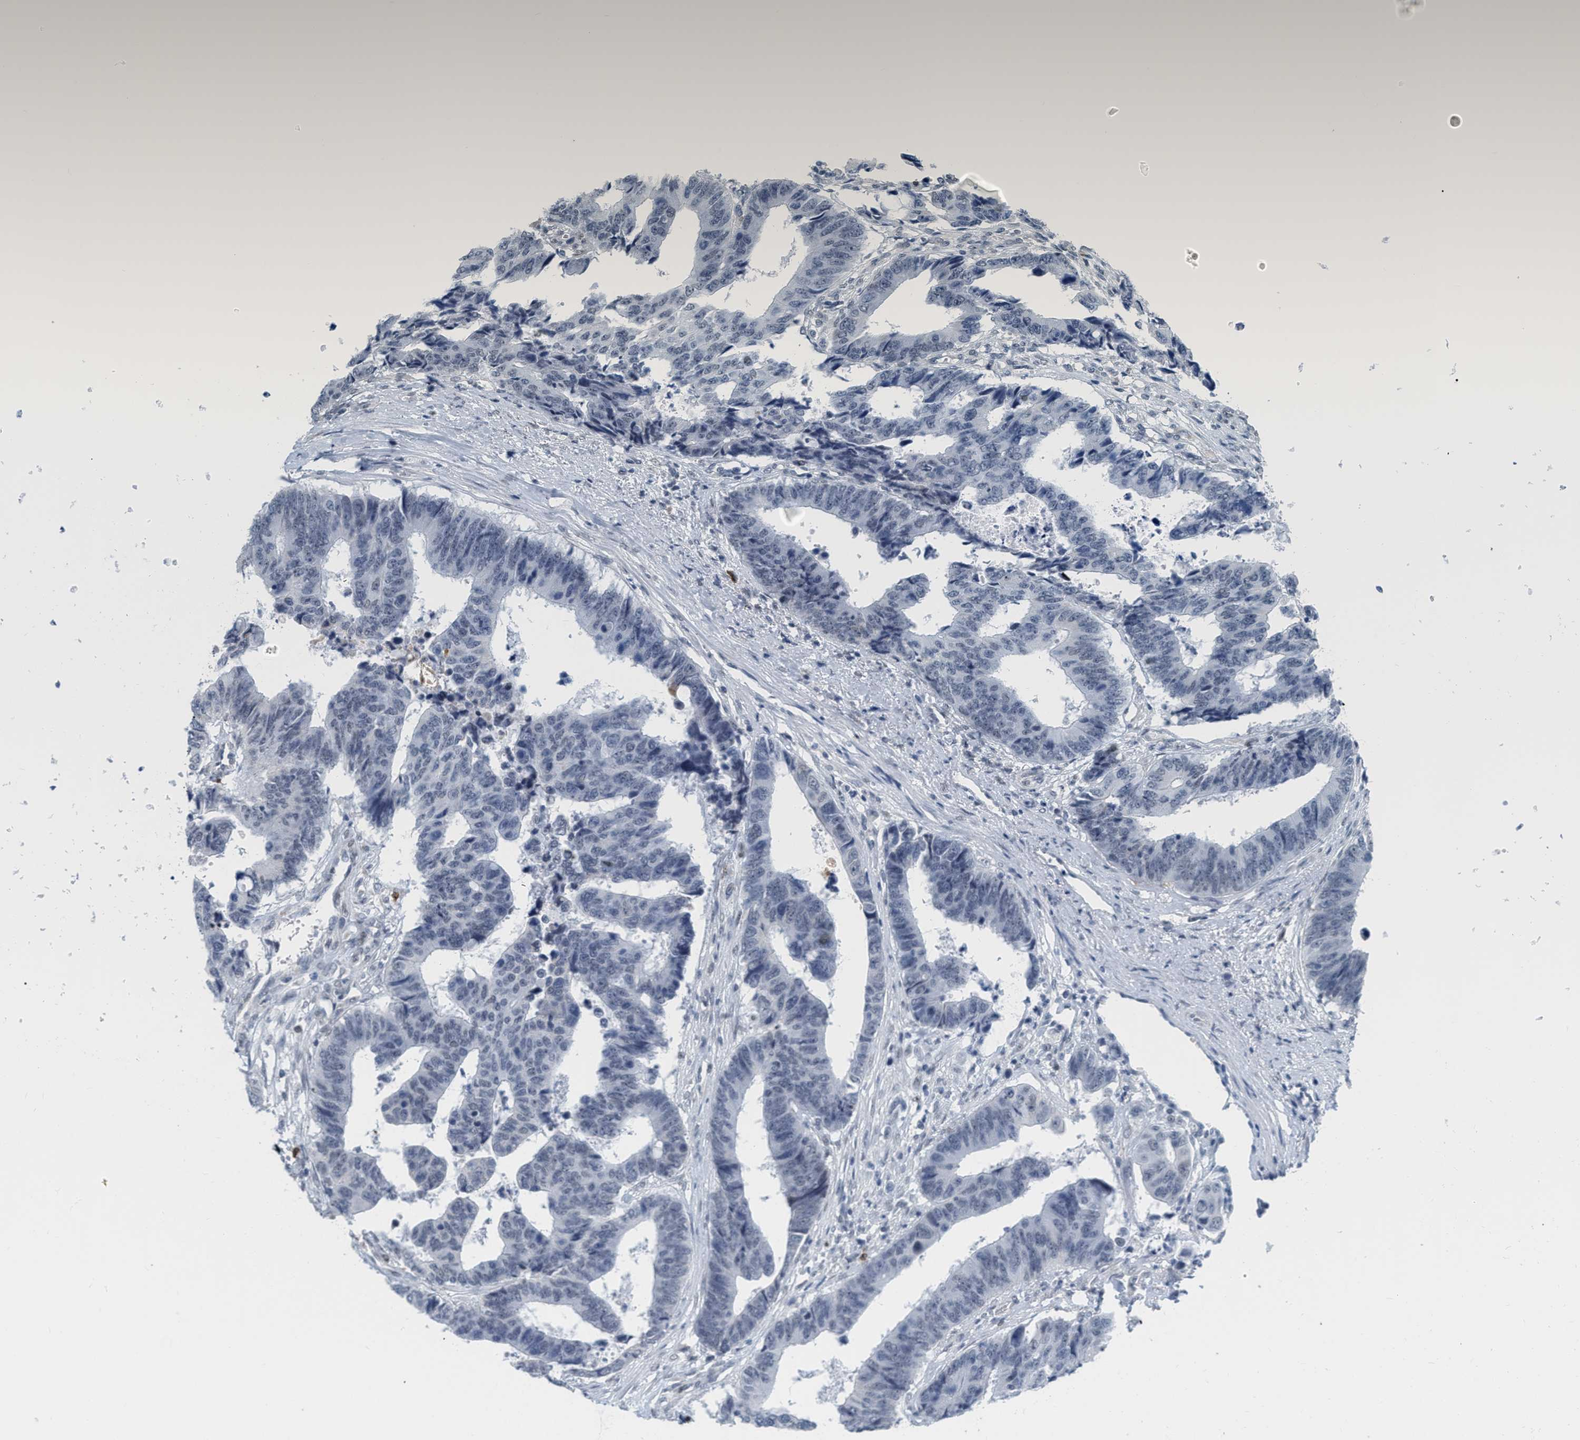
{"staining": {"intensity": "negative", "quantity": "none", "location": "none"}, "tissue": "colorectal cancer", "cell_type": "Tumor cells", "image_type": "cancer", "snomed": [{"axis": "morphology", "description": "Adenocarcinoma, NOS"}, {"axis": "topography", "description": "Rectum"}], "caption": "An IHC histopathology image of colorectal cancer (adenocarcinoma) is shown. There is no staining in tumor cells of colorectal cancer (adenocarcinoma). (DAB immunohistochemistry (IHC) visualized using brightfield microscopy, high magnification).", "gene": "XIRP1", "patient": {"sex": "male", "age": 84}}